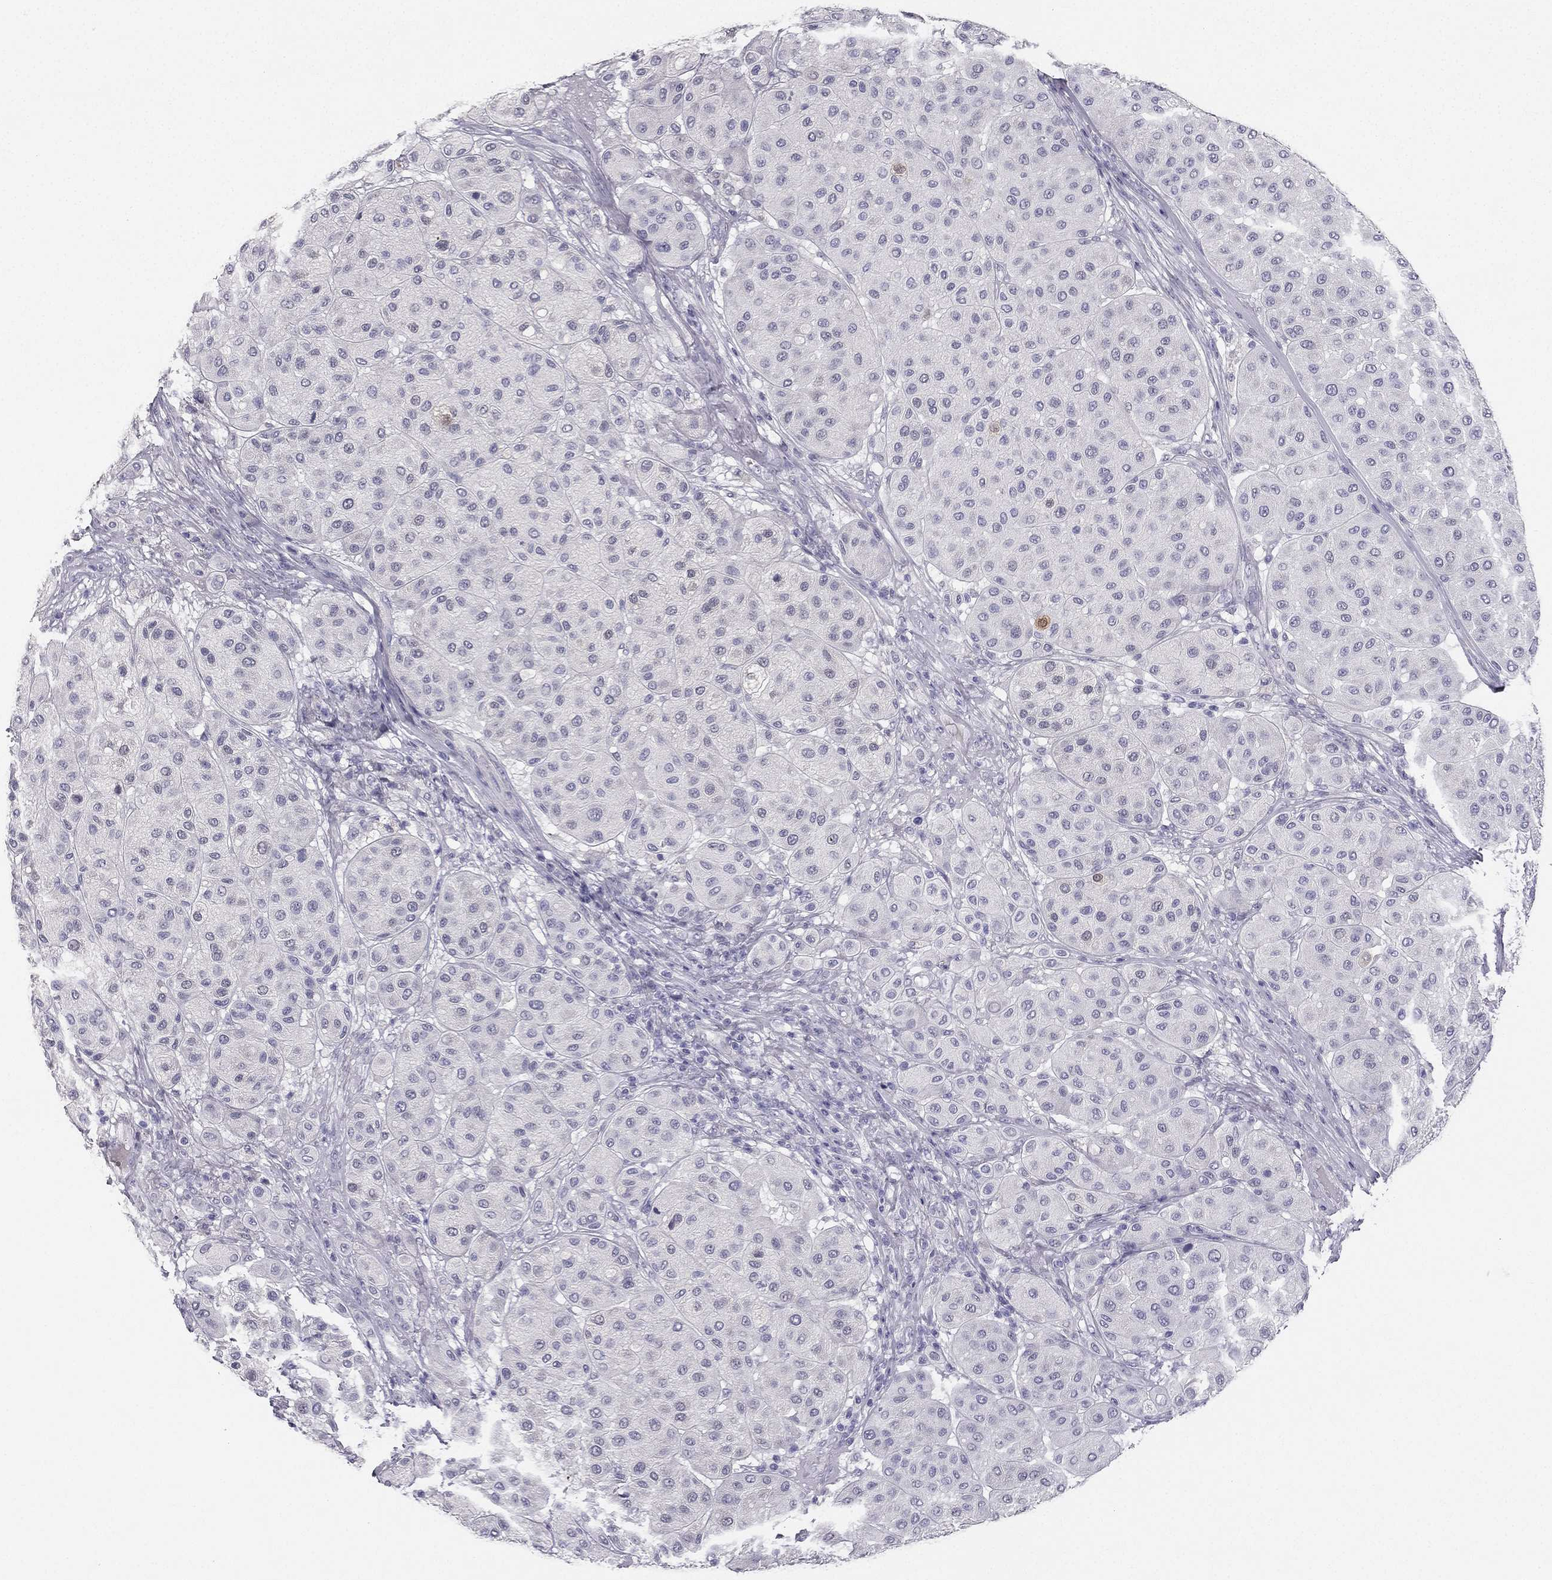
{"staining": {"intensity": "negative", "quantity": "none", "location": "none"}, "tissue": "melanoma", "cell_type": "Tumor cells", "image_type": "cancer", "snomed": [{"axis": "morphology", "description": "Malignant melanoma, Metastatic site"}, {"axis": "topography", "description": "Smooth muscle"}], "caption": "High magnification brightfield microscopy of malignant melanoma (metastatic site) stained with DAB (brown) and counterstained with hematoxylin (blue): tumor cells show no significant positivity. Brightfield microscopy of IHC stained with DAB (brown) and hematoxylin (blue), captured at high magnification.", "gene": "CALB2", "patient": {"sex": "male", "age": 41}}